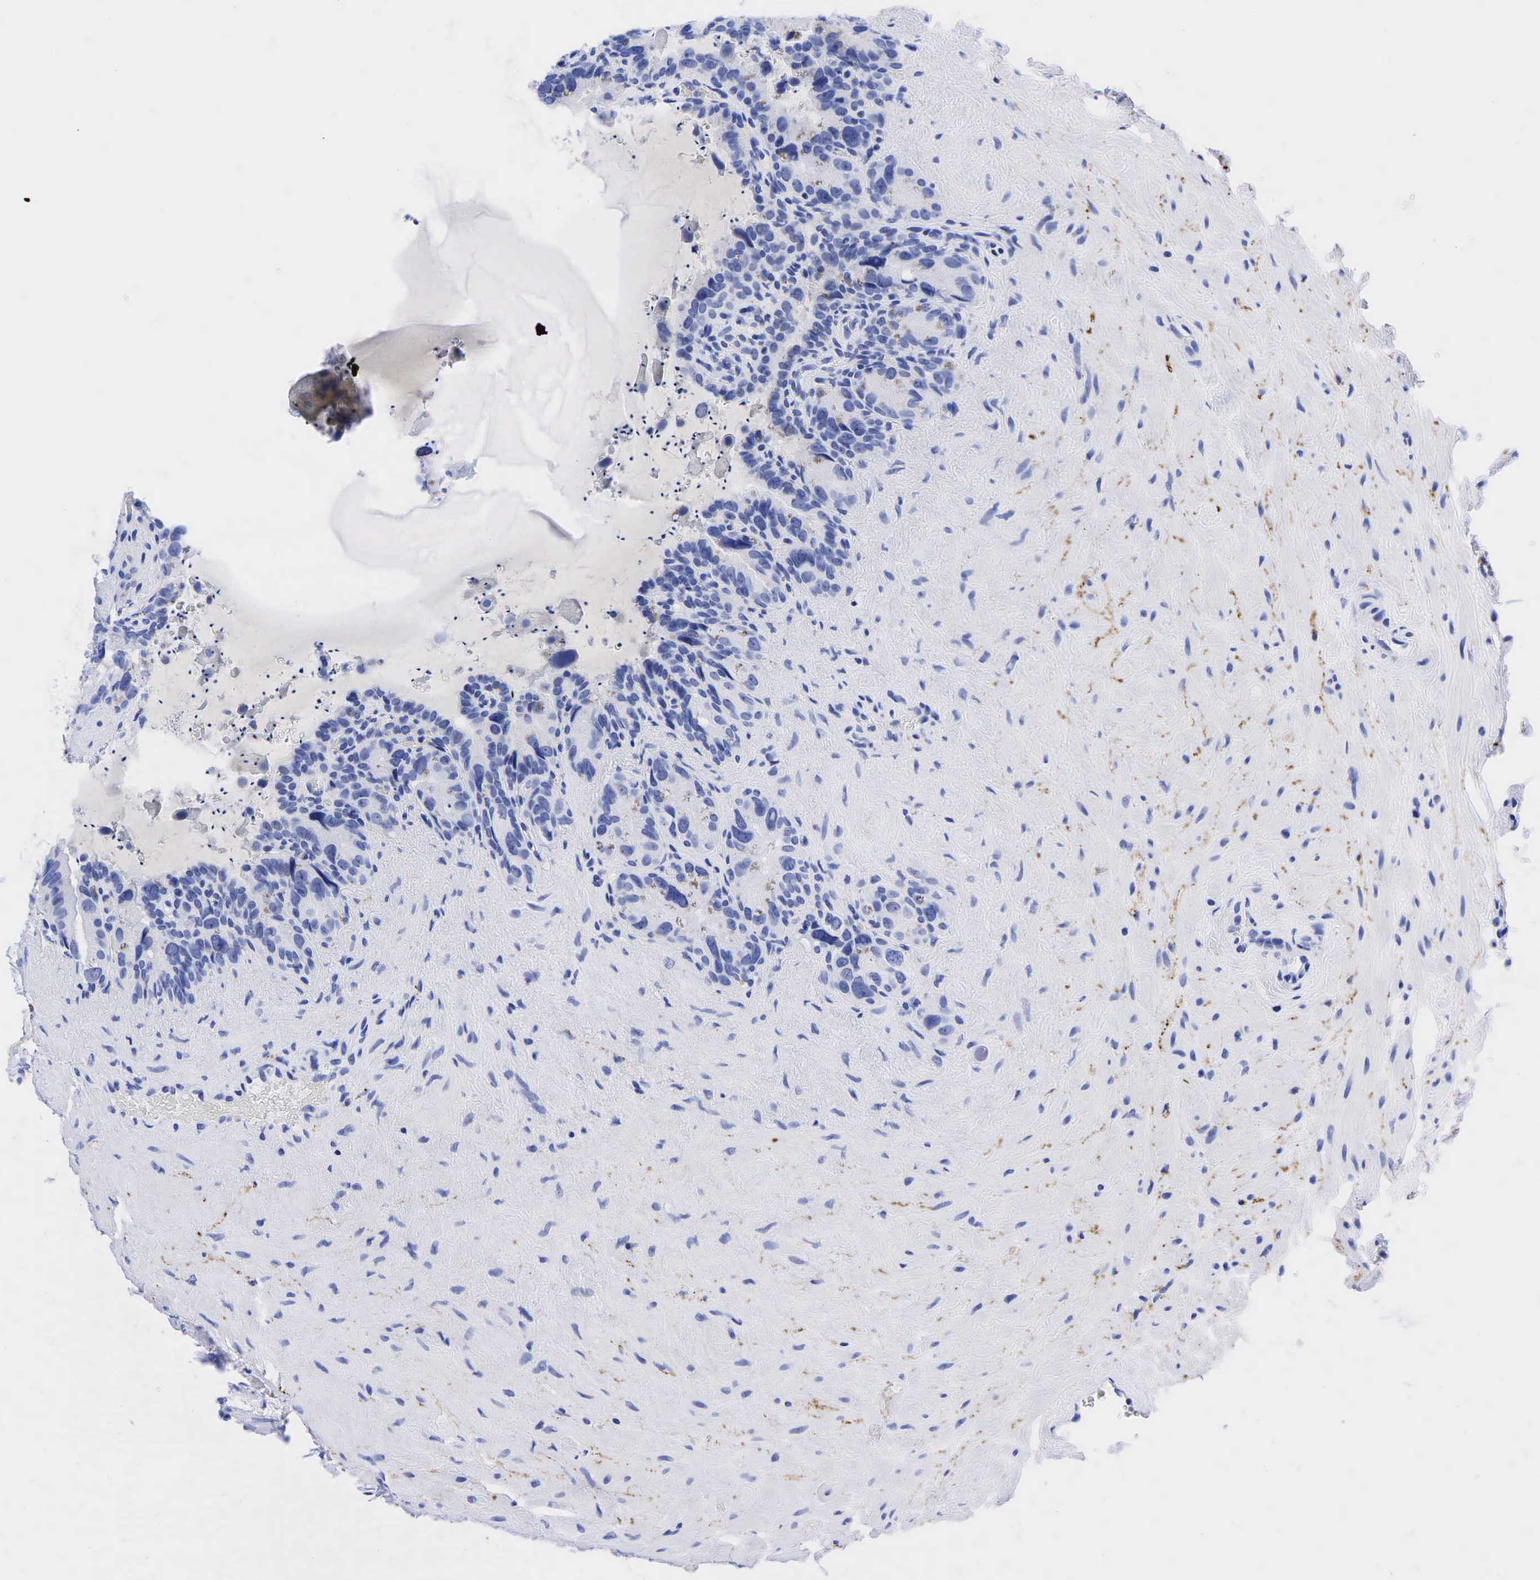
{"staining": {"intensity": "moderate", "quantity": "<25%", "location": "cytoplasmic/membranous"}, "tissue": "seminal vesicle", "cell_type": "Glandular cells", "image_type": "normal", "snomed": [{"axis": "morphology", "description": "Normal tissue, NOS"}, {"axis": "topography", "description": "Seminal veicle"}], "caption": "IHC (DAB (3,3'-diaminobenzidine)) staining of unremarkable seminal vesicle shows moderate cytoplasmic/membranous protein expression in about <25% of glandular cells. The protein is stained brown, and the nuclei are stained in blue (DAB (3,3'-diaminobenzidine) IHC with brightfield microscopy, high magnification).", "gene": "CHGA", "patient": {"sex": "male", "age": 63}}